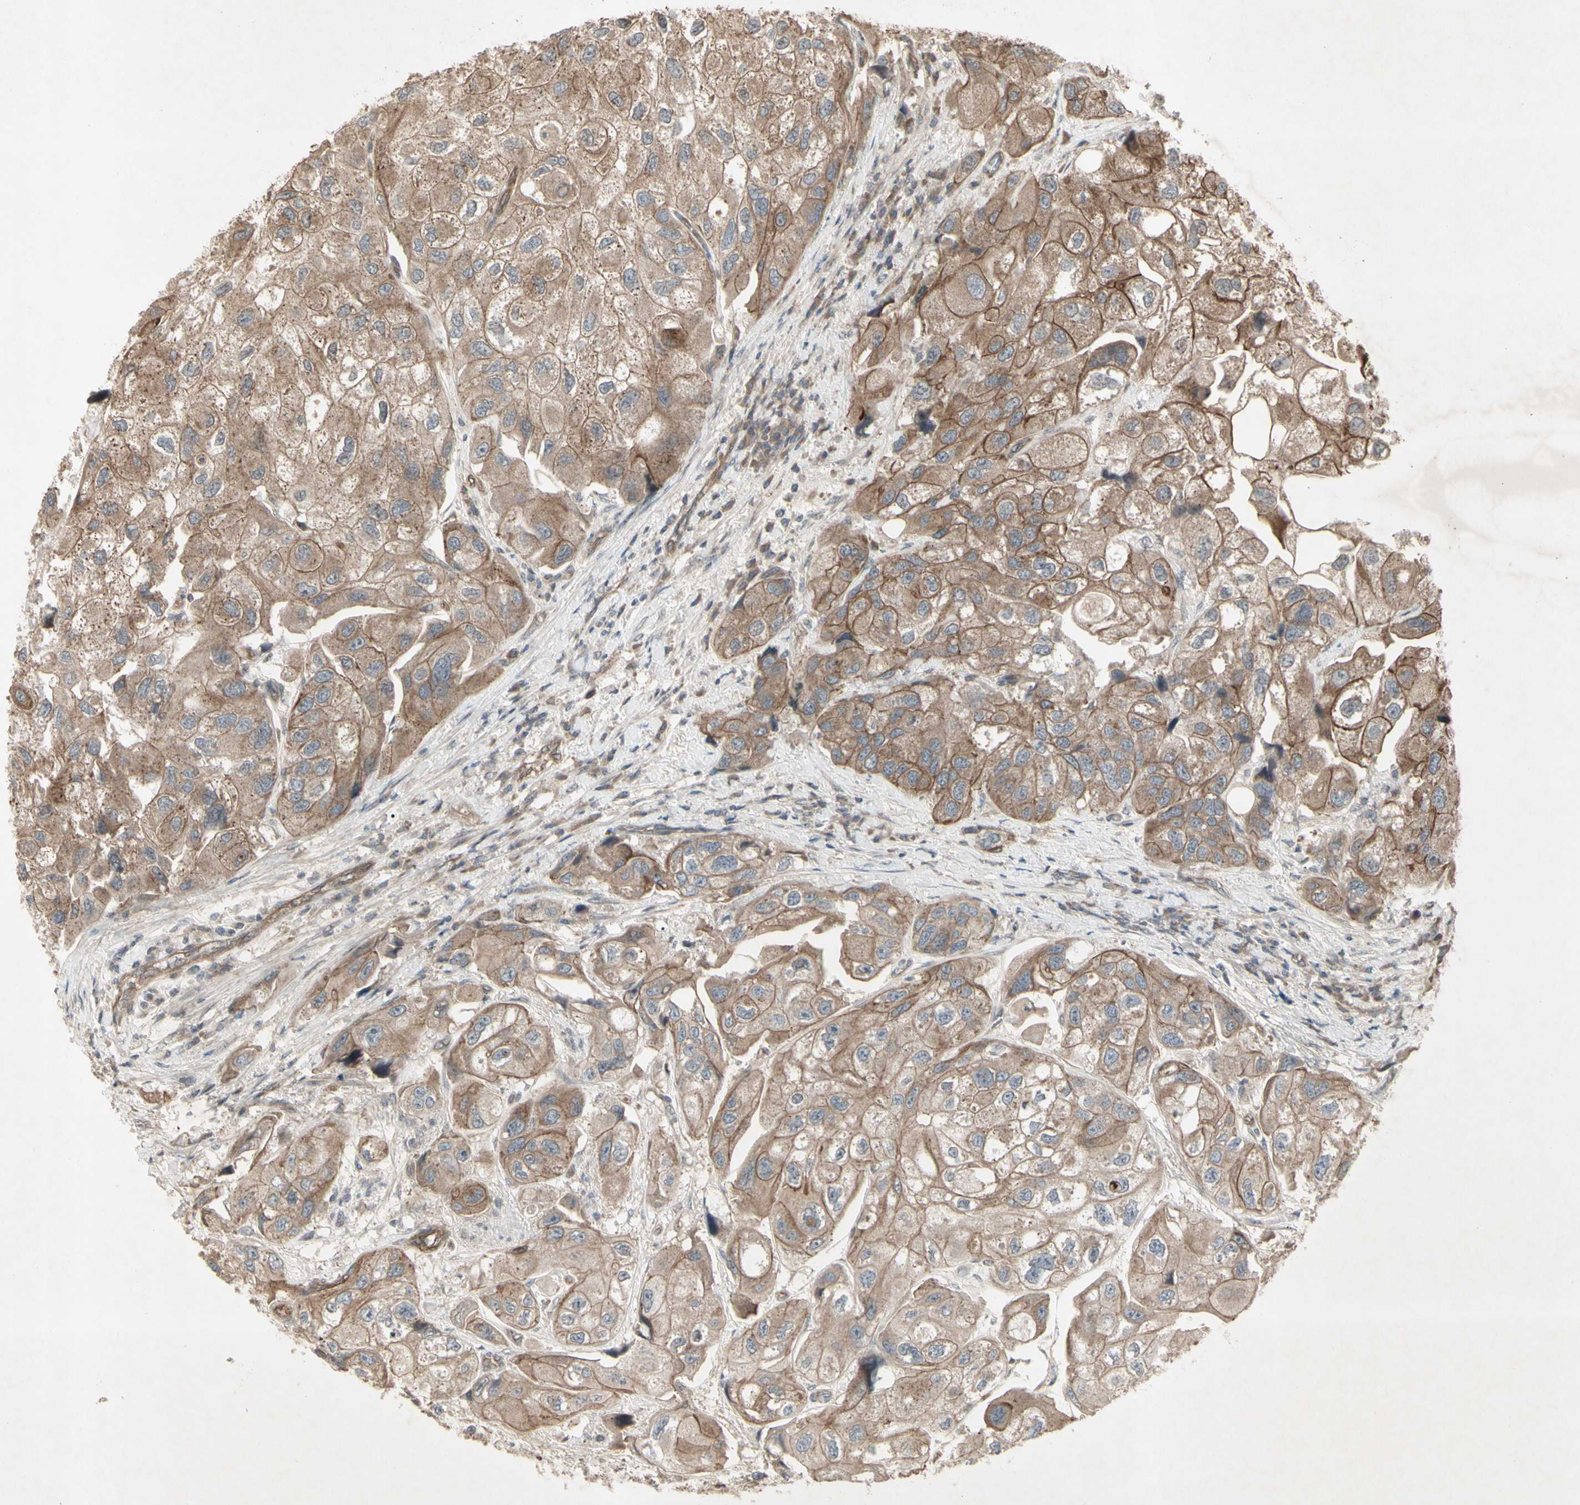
{"staining": {"intensity": "moderate", "quantity": ">75%", "location": "cytoplasmic/membranous"}, "tissue": "urothelial cancer", "cell_type": "Tumor cells", "image_type": "cancer", "snomed": [{"axis": "morphology", "description": "Urothelial carcinoma, High grade"}, {"axis": "topography", "description": "Urinary bladder"}], "caption": "Immunohistochemical staining of human urothelial cancer demonstrates medium levels of moderate cytoplasmic/membranous protein positivity in approximately >75% of tumor cells.", "gene": "JAG1", "patient": {"sex": "female", "age": 64}}